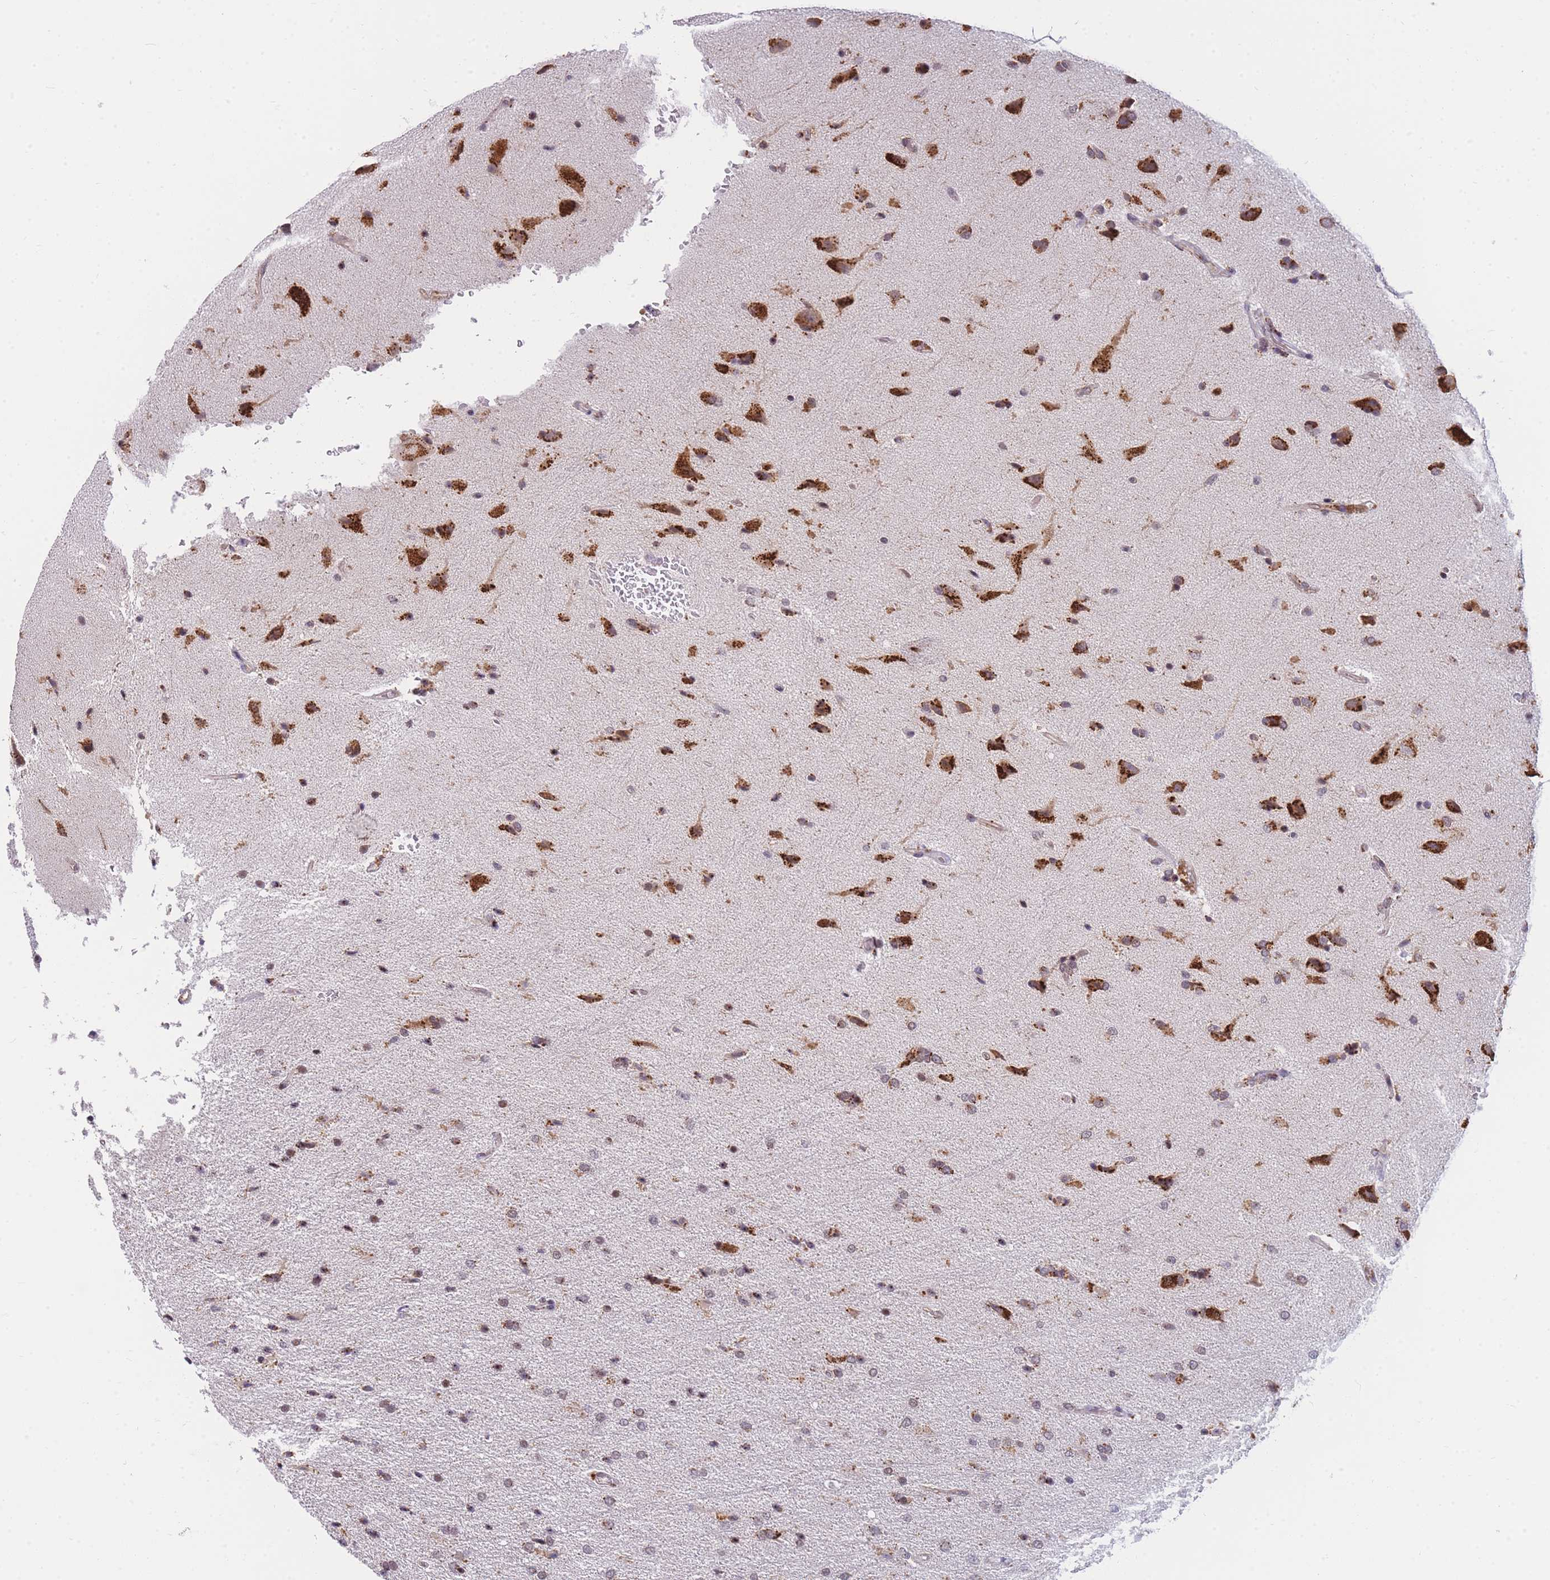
{"staining": {"intensity": "weak", "quantity": ">75%", "location": "cytoplasmic/membranous"}, "tissue": "glioma", "cell_type": "Tumor cells", "image_type": "cancer", "snomed": [{"axis": "morphology", "description": "Glioma, malignant, High grade"}, {"axis": "topography", "description": "Brain"}], "caption": "DAB (3,3'-diaminobenzidine) immunohistochemical staining of glioma exhibits weak cytoplasmic/membranous protein staining in about >75% of tumor cells.", "gene": "MRPL23", "patient": {"sex": "male", "age": 72}}